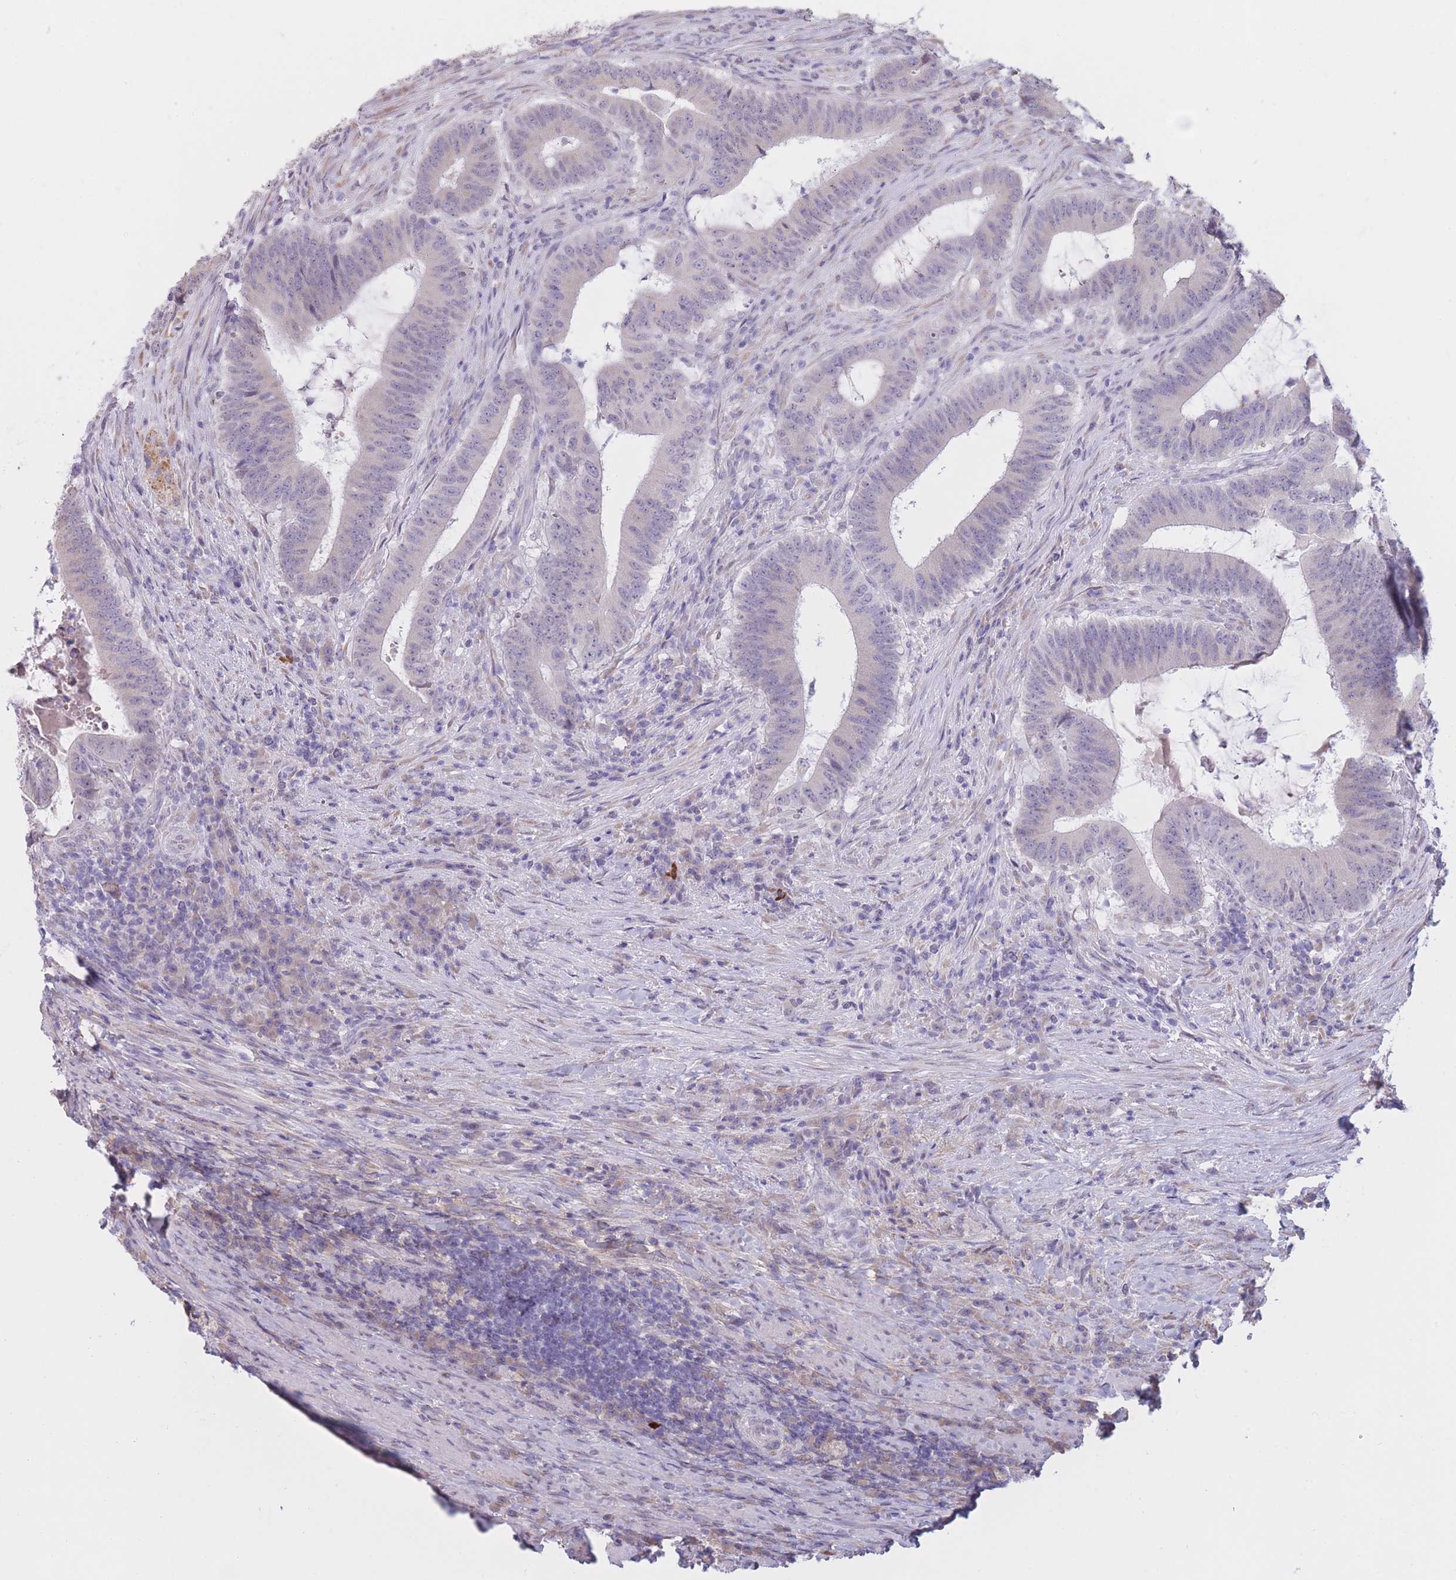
{"staining": {"intensity": "negative", "quantity": "none", "location": "none"}, "tissue": "colorectal cancer", "cell_type": "Tumor cells", "image_type": "cancer", "snomed": [{"axis": "morphology", "description": "Adenocarcinoma, NOS"}, {"axis": "topography", "description": "Colon"}], "caption": "An image of adenocarcinoma (colorectal) stained for a protein exhibits no brown staining in tumor cells.", "gene": "COL27A1", "patient": {"sex": "female", "age": 43}}